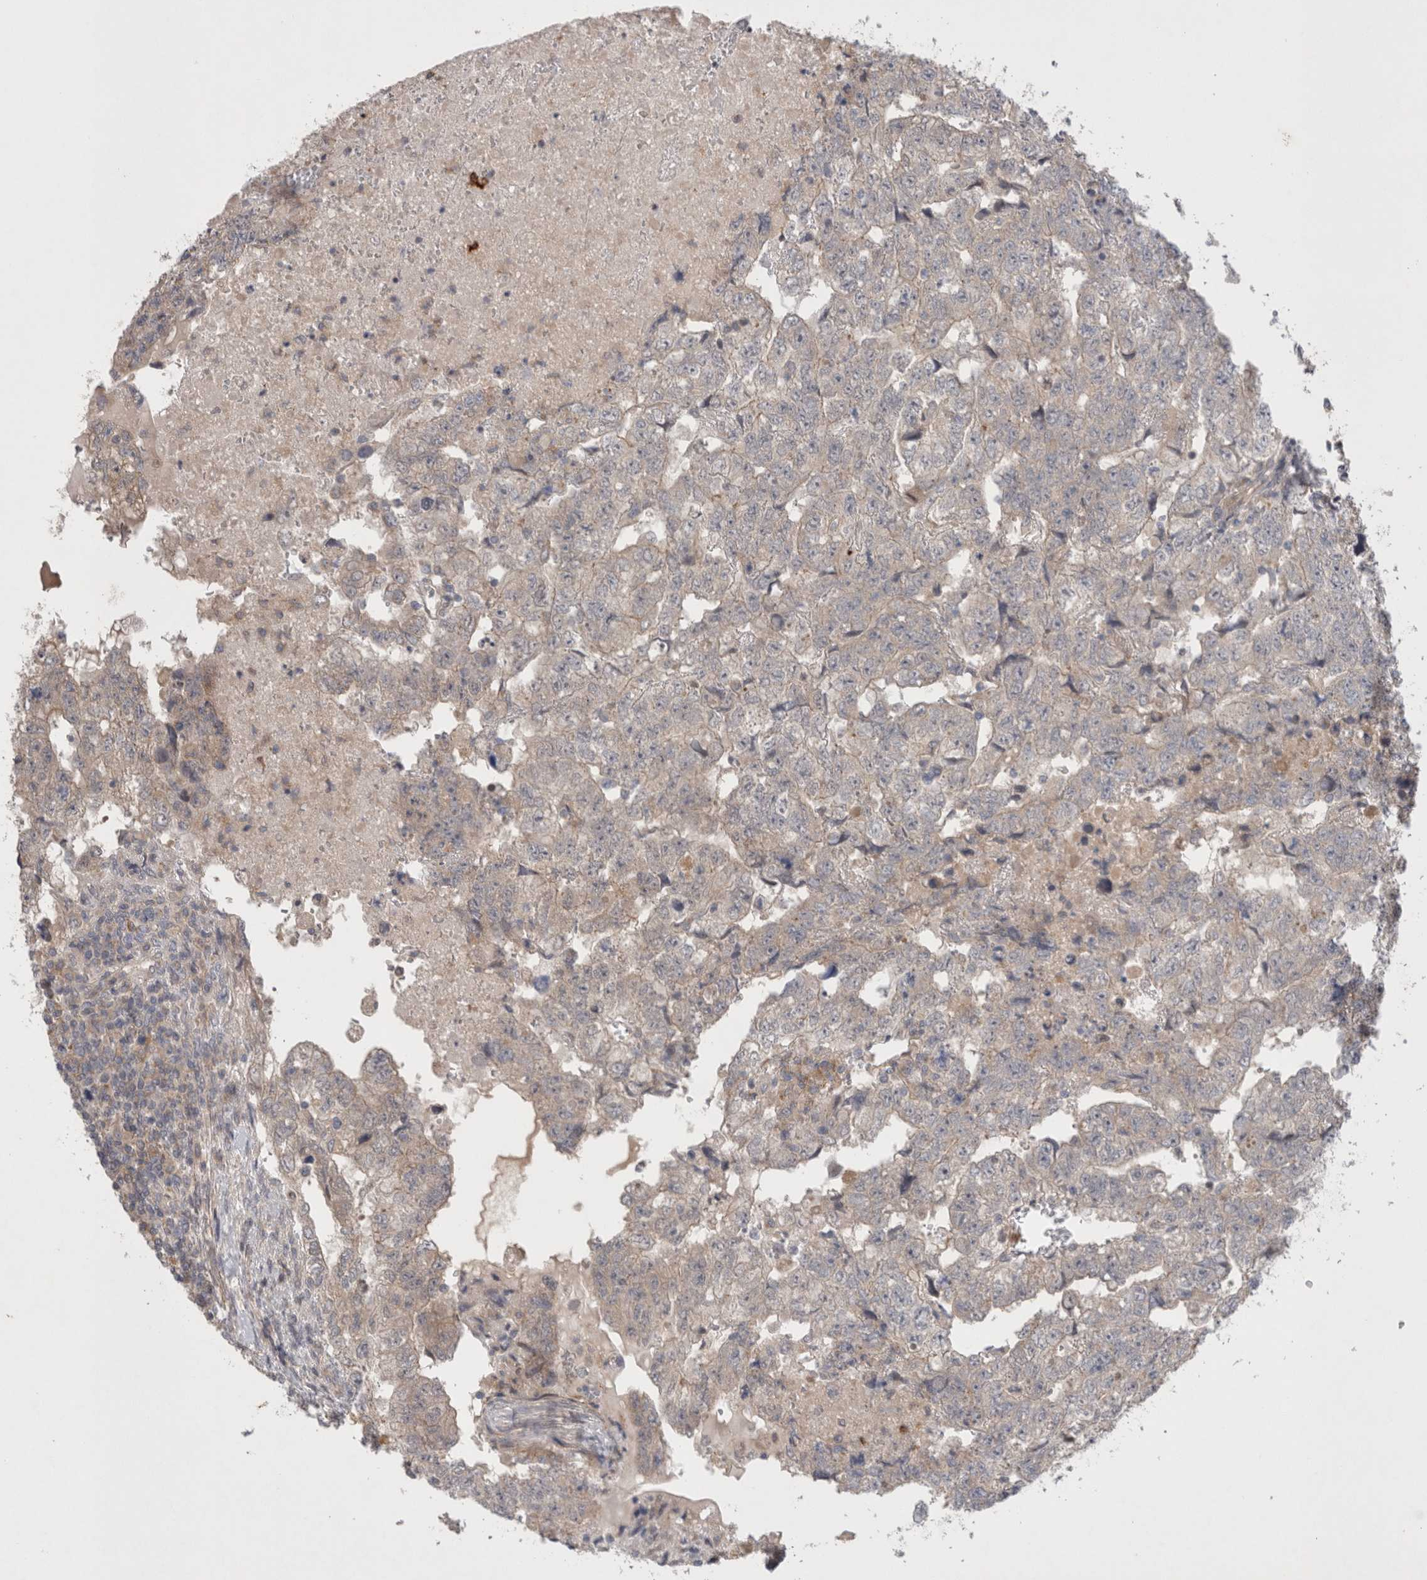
{"staining": {"intensity": "weak", "quantity": "<25%", "location": "cytoplasmic/membranous"}, "tissue": "testis cancer", "cell_type": "Tumor cells", "image_type": "cancer", "snomed": [{"axis": "morphology", "description": "Carcinoma, Embryonal, NOS"}, {"axis": "topography", "description": "Testis"}], "caption": "Micrograph shows no protein positivity in tumor cells of testis cancer (embryonal carcinoma) tissue. (IHC, brightfield microscopy, high magnification).", "gene": "GSDMB", "patient": {"sex": "male", "age": 36}}